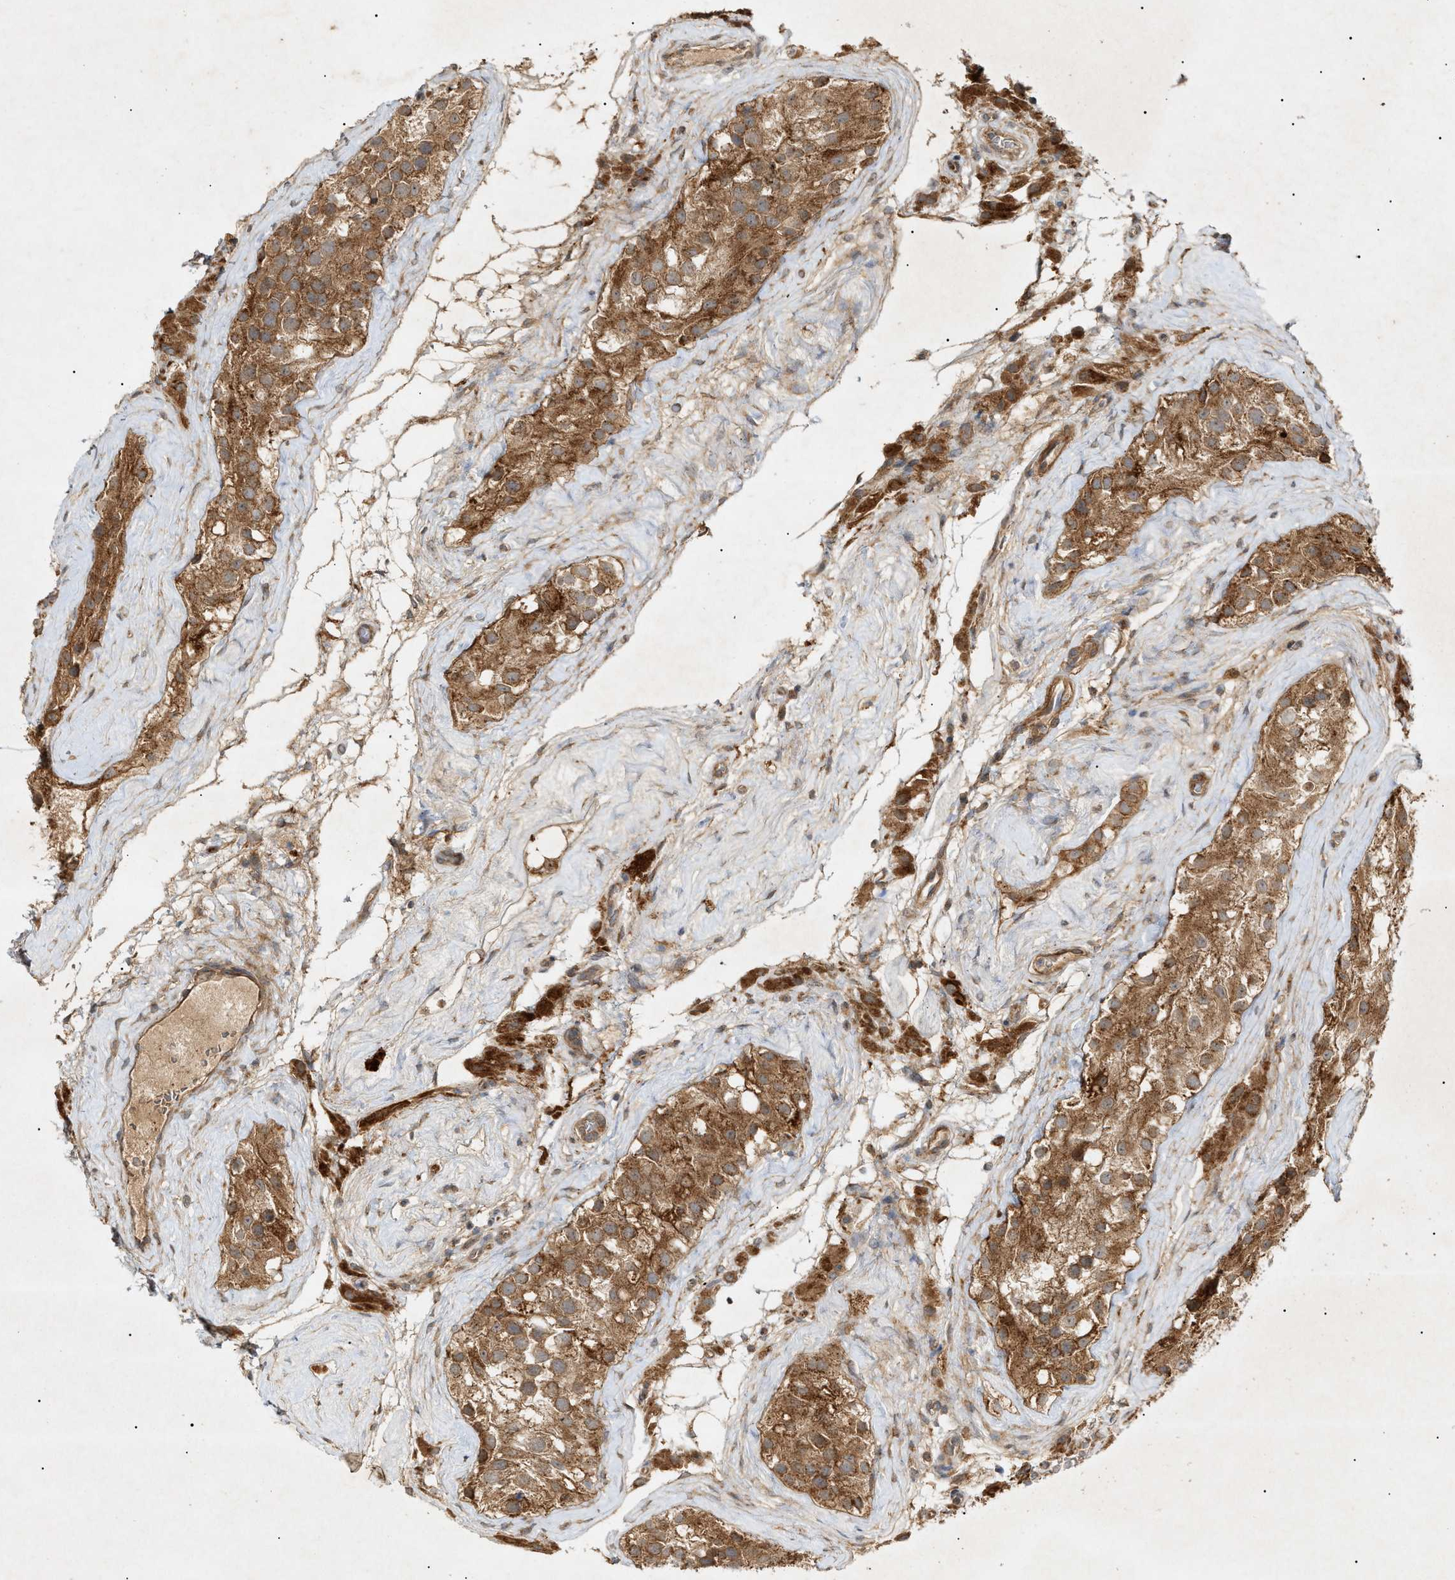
{"staining": {"intensity": "moderate", "quantity": ">75%", "location": "cytoplasmic/membranous"}, "tissue": "testis", "cell_type": "Cells in seminiferous ducts", "image_type": "normal", "snomed": [{"axis": "morphology", "description": "Normal tissue, NOS"}, {"axis": "morphology", "description": "Seminoma, NOS"}, {"axis": "topography", "description": "Testis"}], "caption": "Brown immunohistochemical staining in benign human testis displays moderate cytoplasmic/membranous positivity in approximately >75% of cells in seminiferous ducts.", "gene": "MTCH1", "patient": {"sex": "male", "age": 71}}